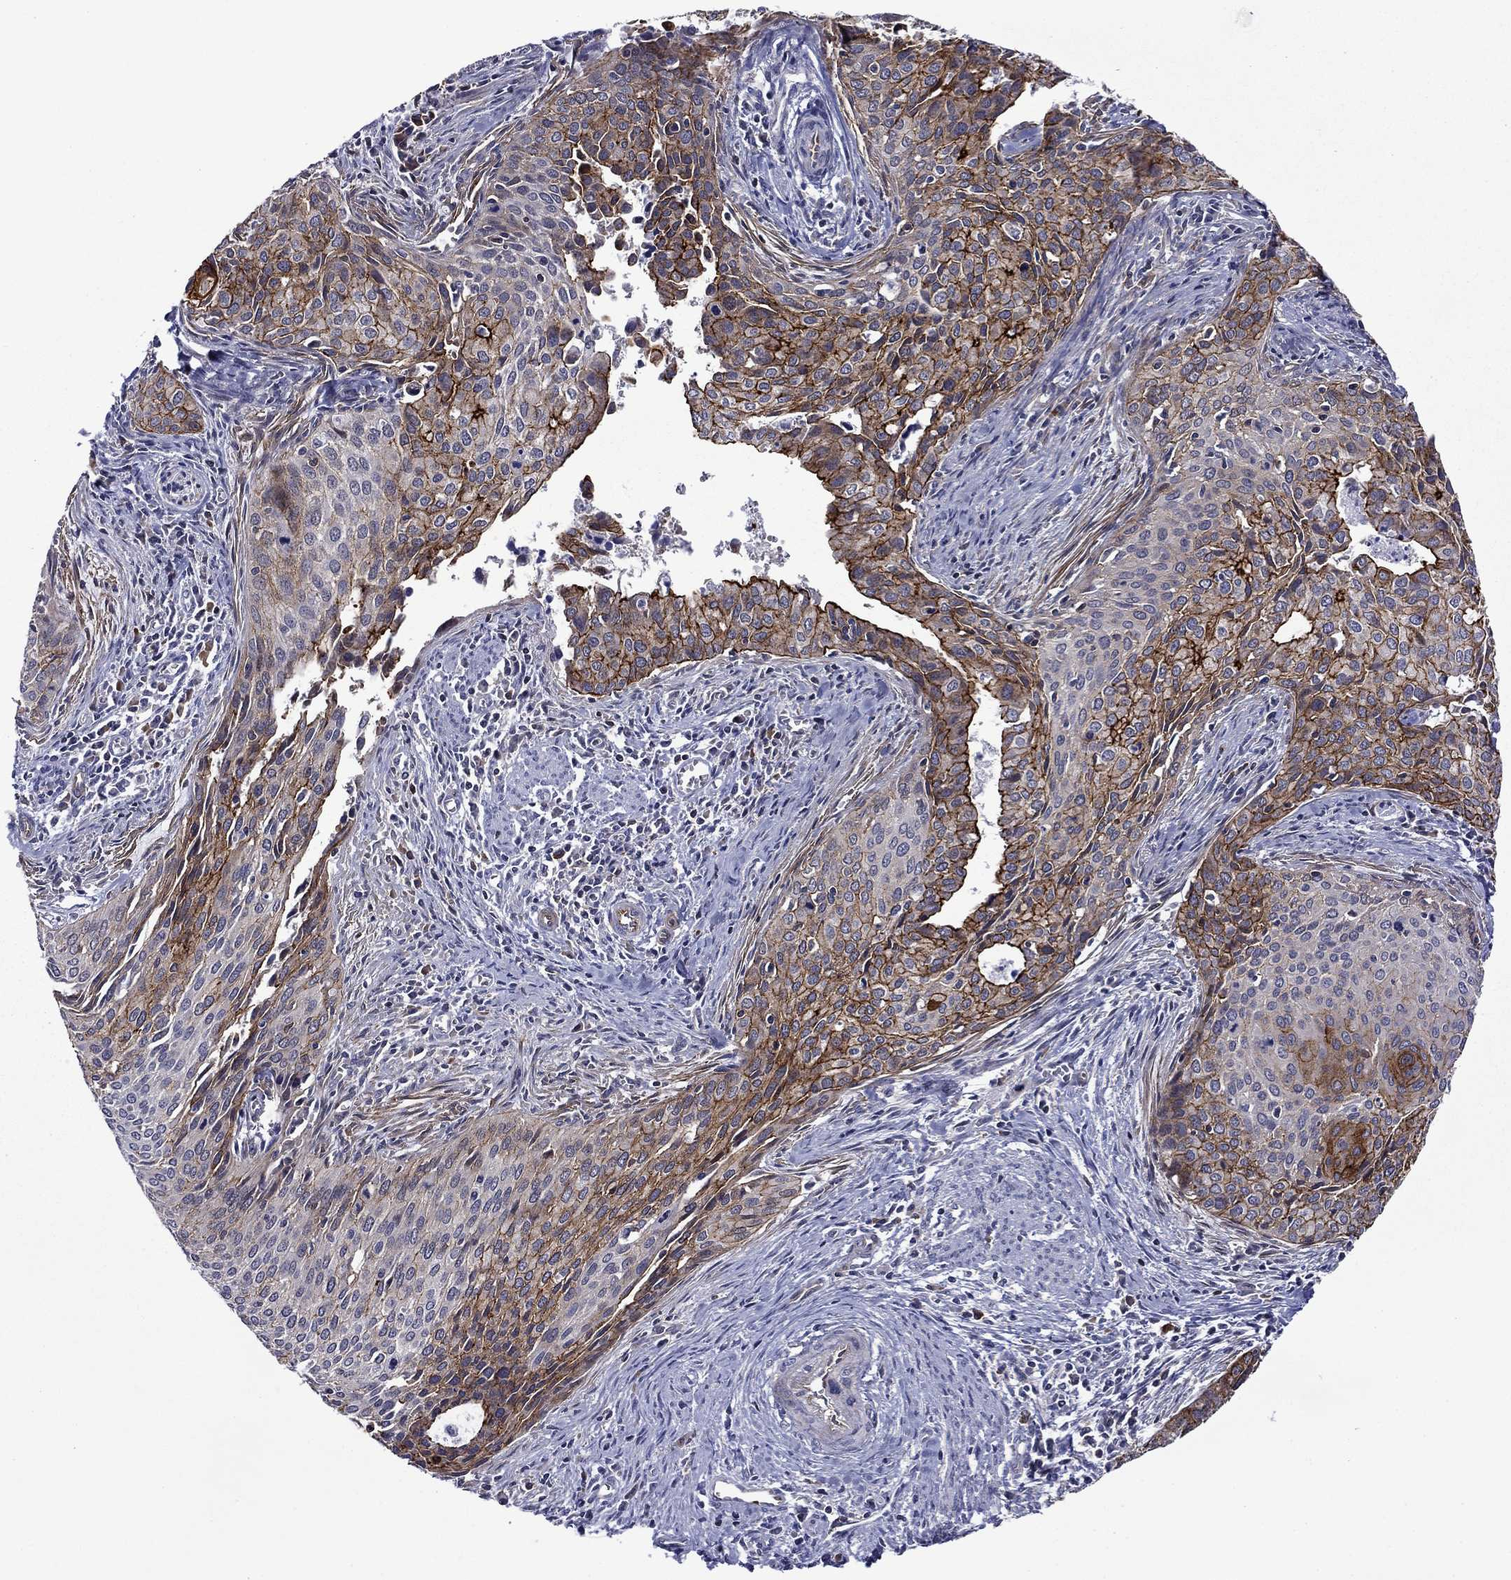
{"staining": {"intensity": "strong", "quantity": "25%-75%", "location": "cytoplasmic/membranous"}, "tissue": "cervical cancer", "cell_type": "Tumor cells", "image_type": "cancer", "snomed": [{"axis": "morphology", "description": "Squamous cell carcinoma, NOS"}, {"axis": "topography", "description": "Cervix"}], "caption": "Immunohistochemical staining of cervical squamous cell carcinoma displays strong cytoplasmic/membranous protein staining in approximately 25%-75% of tumor cells. Nuclei are stained in blue.", "gene": "LMO7", "patient": {"sex": "female", "age": 29}}